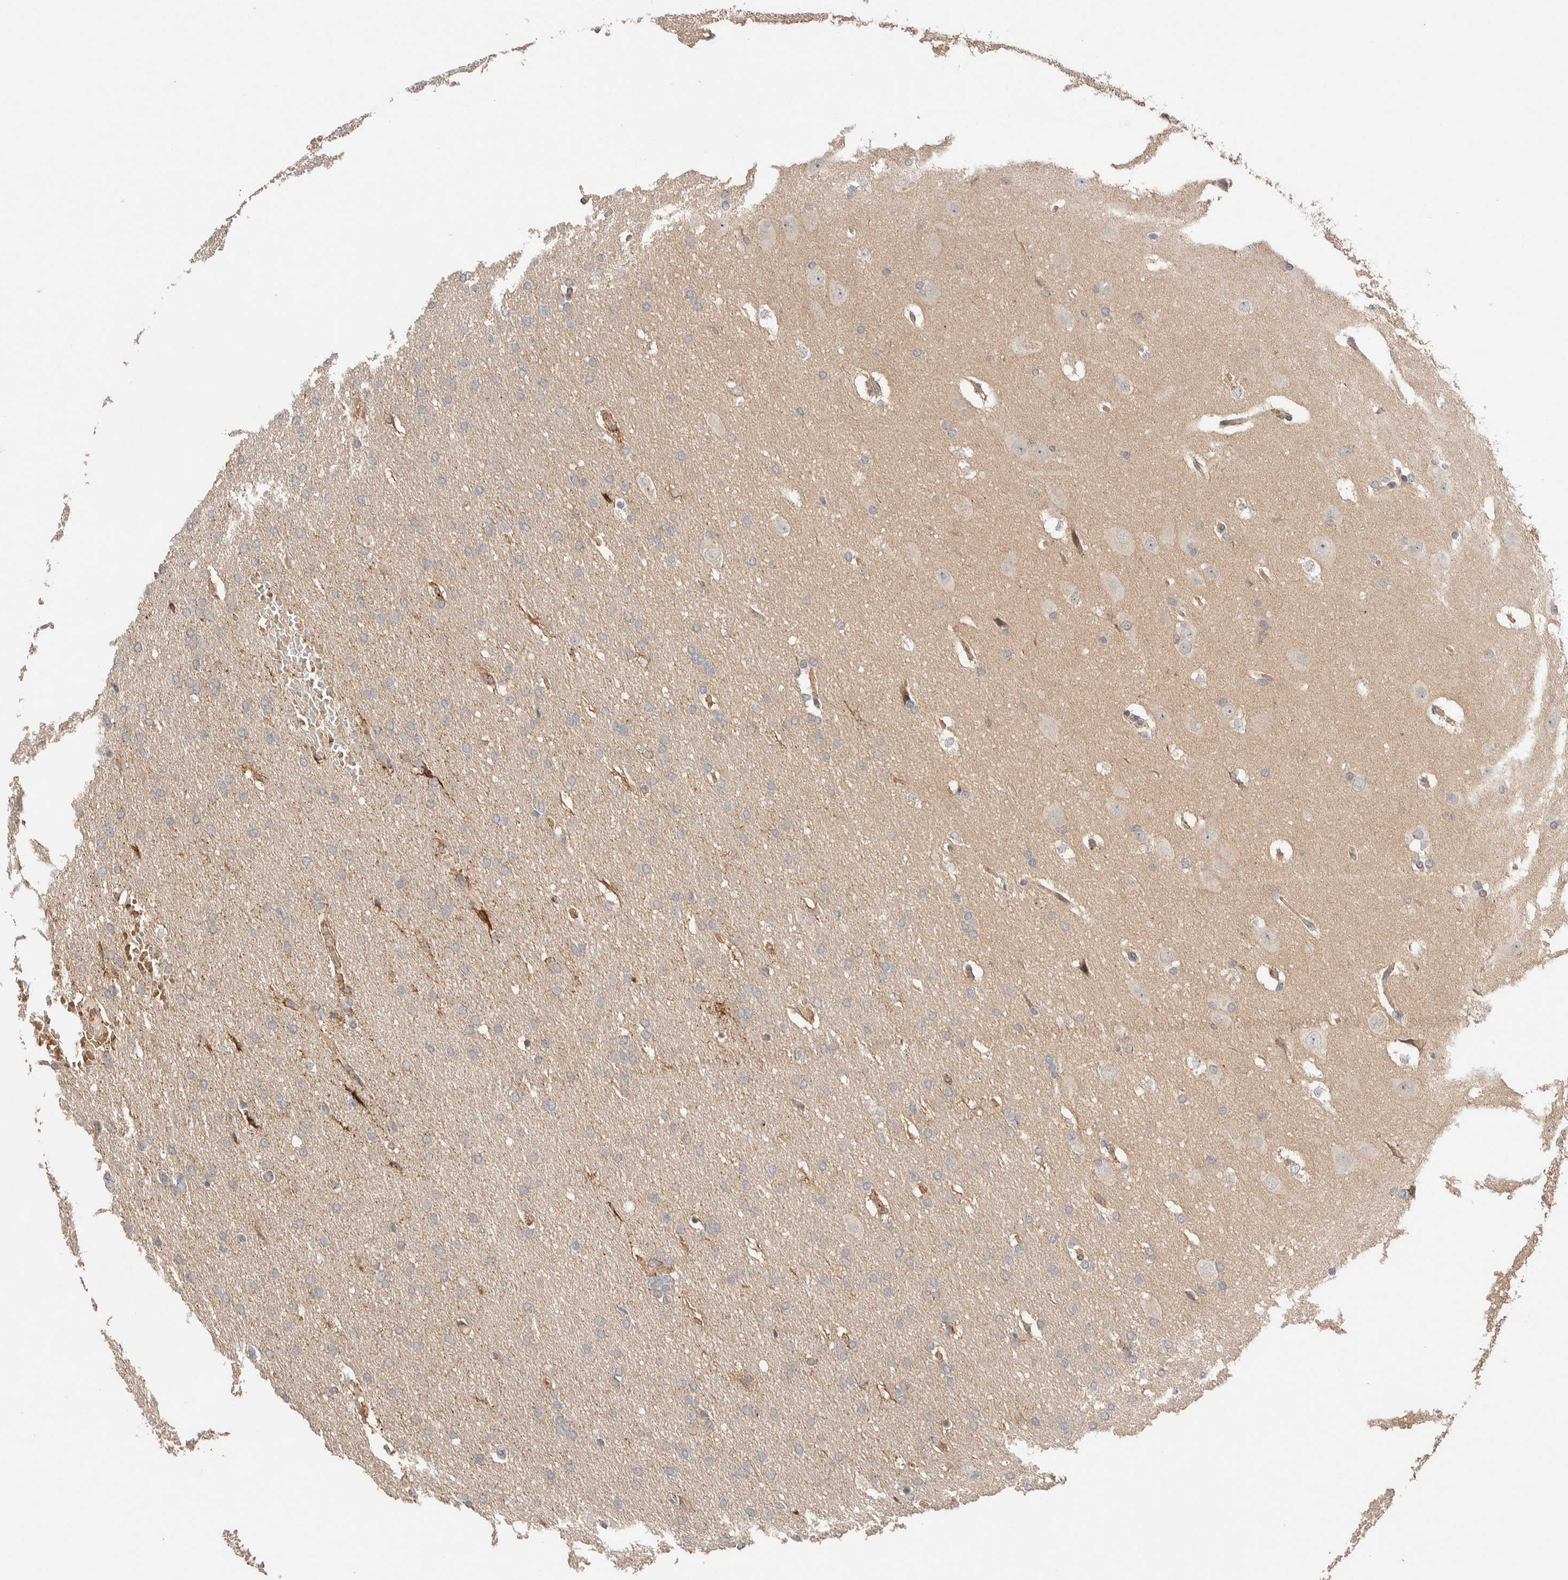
{"staining": {"intensity": "weak", "quantity": "<25%", "location": "cytoplasmic/membranous"}, "tissue": "glioma", "cell_type": "Tumor cells", "image_type": "cancer", "snomed": [{"axis": "morphology", "description": "Glioma, malignant, Low grade"}, {"axis": "topography", "description": "Brain"}], "caption": "DAB (3,3'-diaminobenzidine) immunohistochemical staining of malignant glioma (low-grade) demonstrates no significant expression in tumor cells.", "gene": "CASK", "patient": {"sex": "female", "age": 37}}